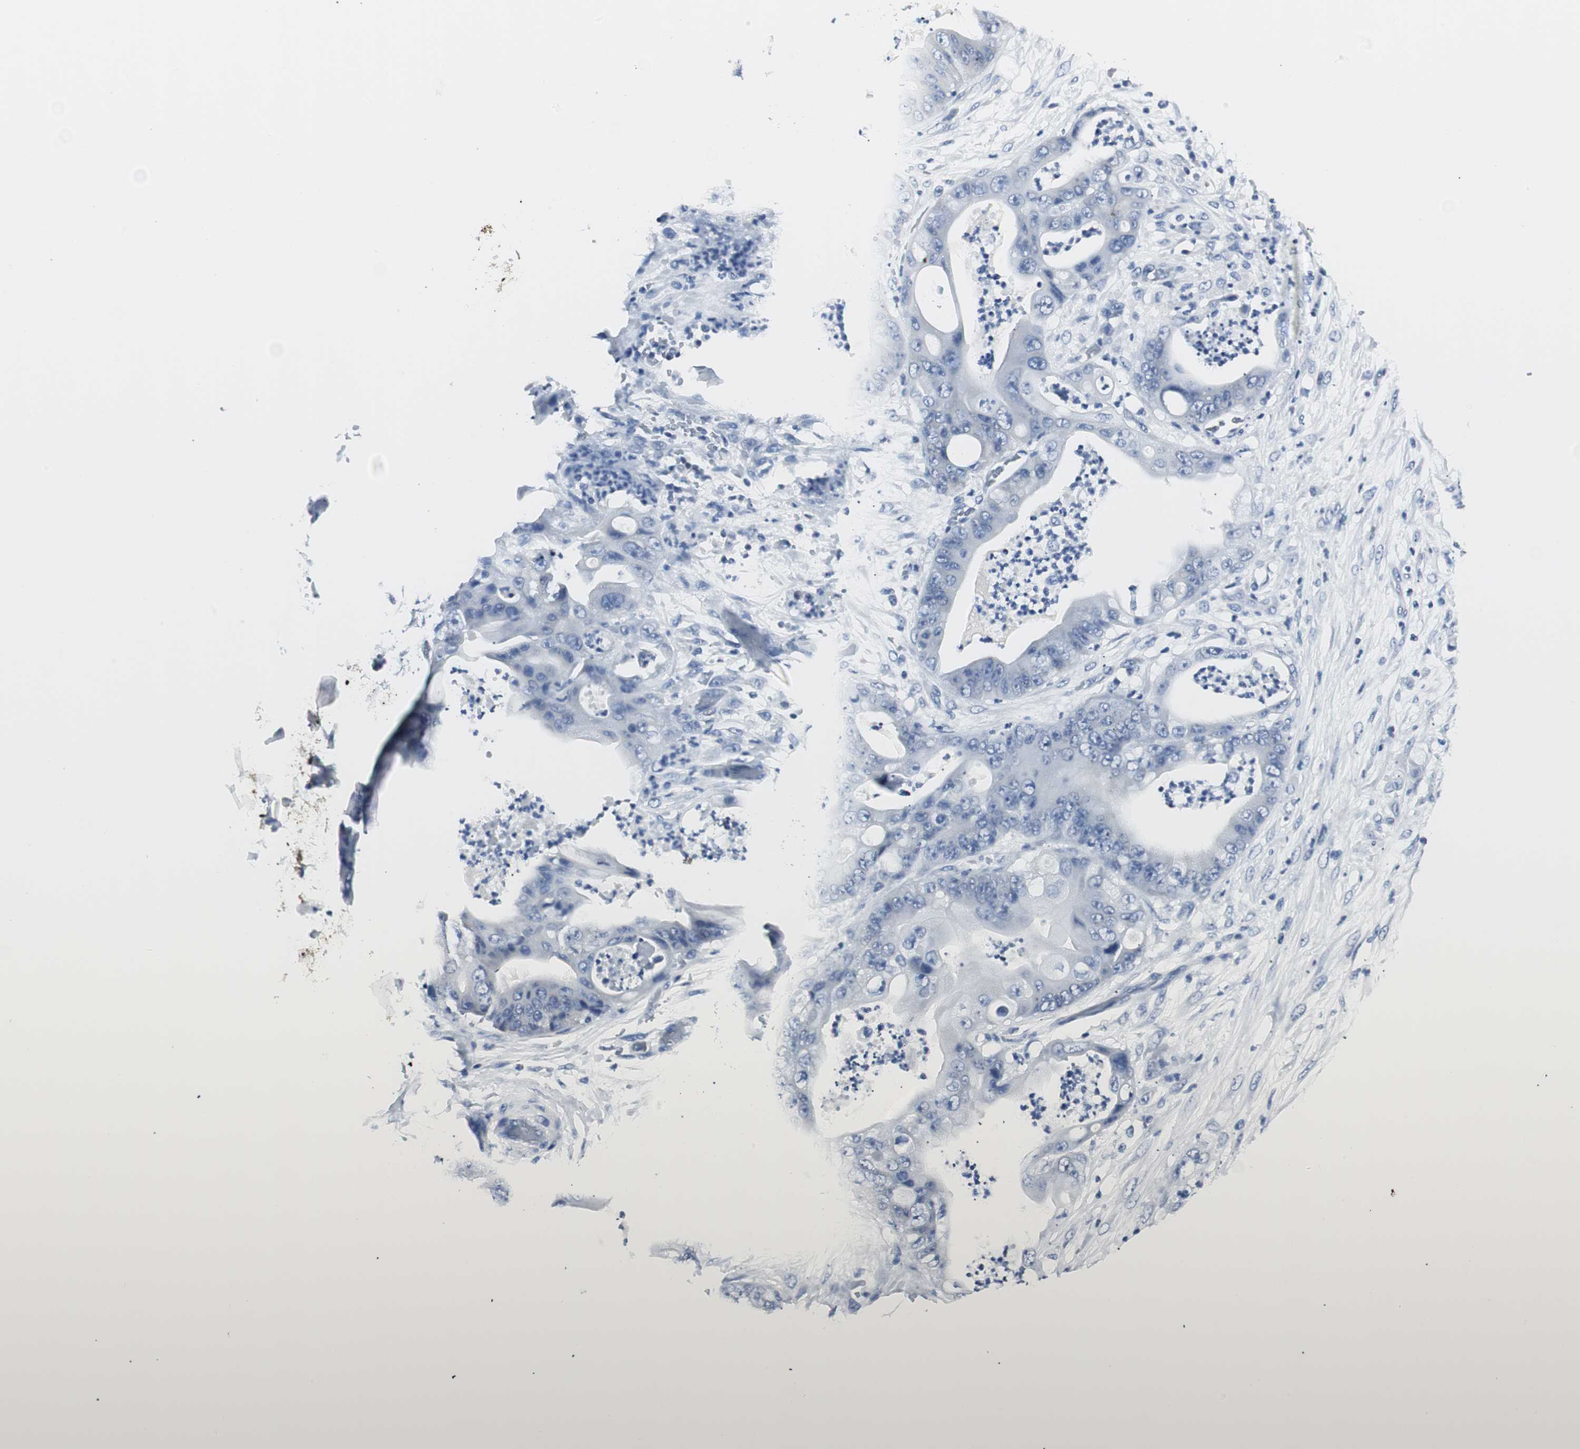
{"staining": {"intensity": "negative", "quantity": "none", "location": "none"}, "tissue": "stomach cancer", "cell_type": "Tumor cells", "image_type": "cancer", "snomed": [{"axis": "morphology", "description": "Adenocarcinoma, NOS"}, {"axis": "topography", "description": "Stomach"}], "caption": "Human stomach cancer stained for a protein using IHC shows no expression in tumor cells.", "gene": "GAP43", "patient": {"sex": "female", "age": 73}}